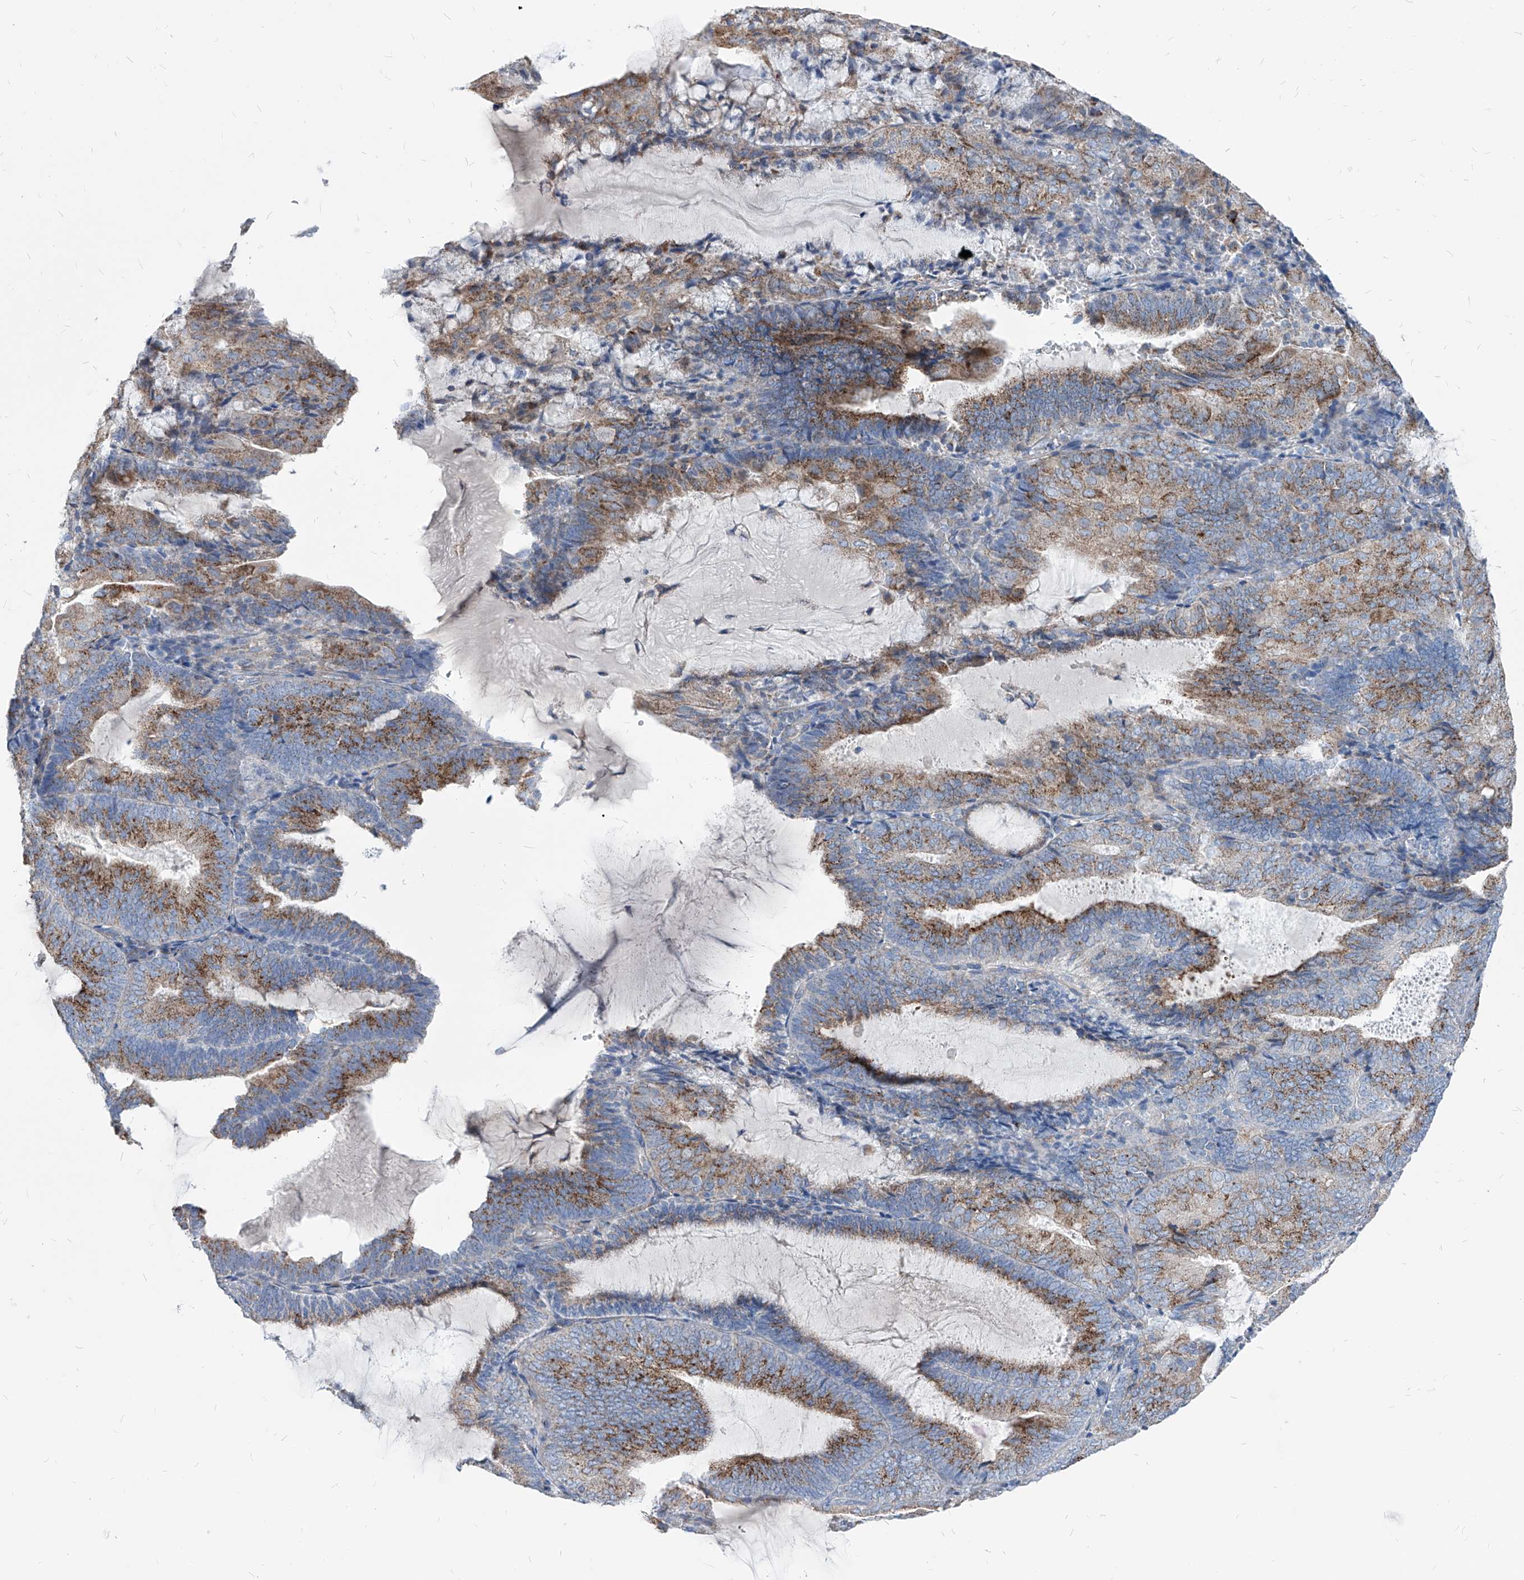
{"staining": {"intensity": "moderate", "quantity": ">75%", "location": "cytoplasmic/membranous"}, "tissue": "endometrial cancer", "cell_type": "Tumor cells", "image_type": "cancer", "snomed": [{"axis": "morphology", "description": "Adenocarcinoma, NOS"}, {"axis": "topography", "description": "Endometrium"}], "caption": "The image displays a brown stain indicating the presence of a protein in the cytoplasmic/membranous of tumor cells in endometrial adenocarcinoma. The staining is performed using DAB brown chromogen to label protein expression. The nuclei are counter-stained blue using hematoxylin.", "gene": "AGPS", "patient": {"sex": "female", "age": 81}}